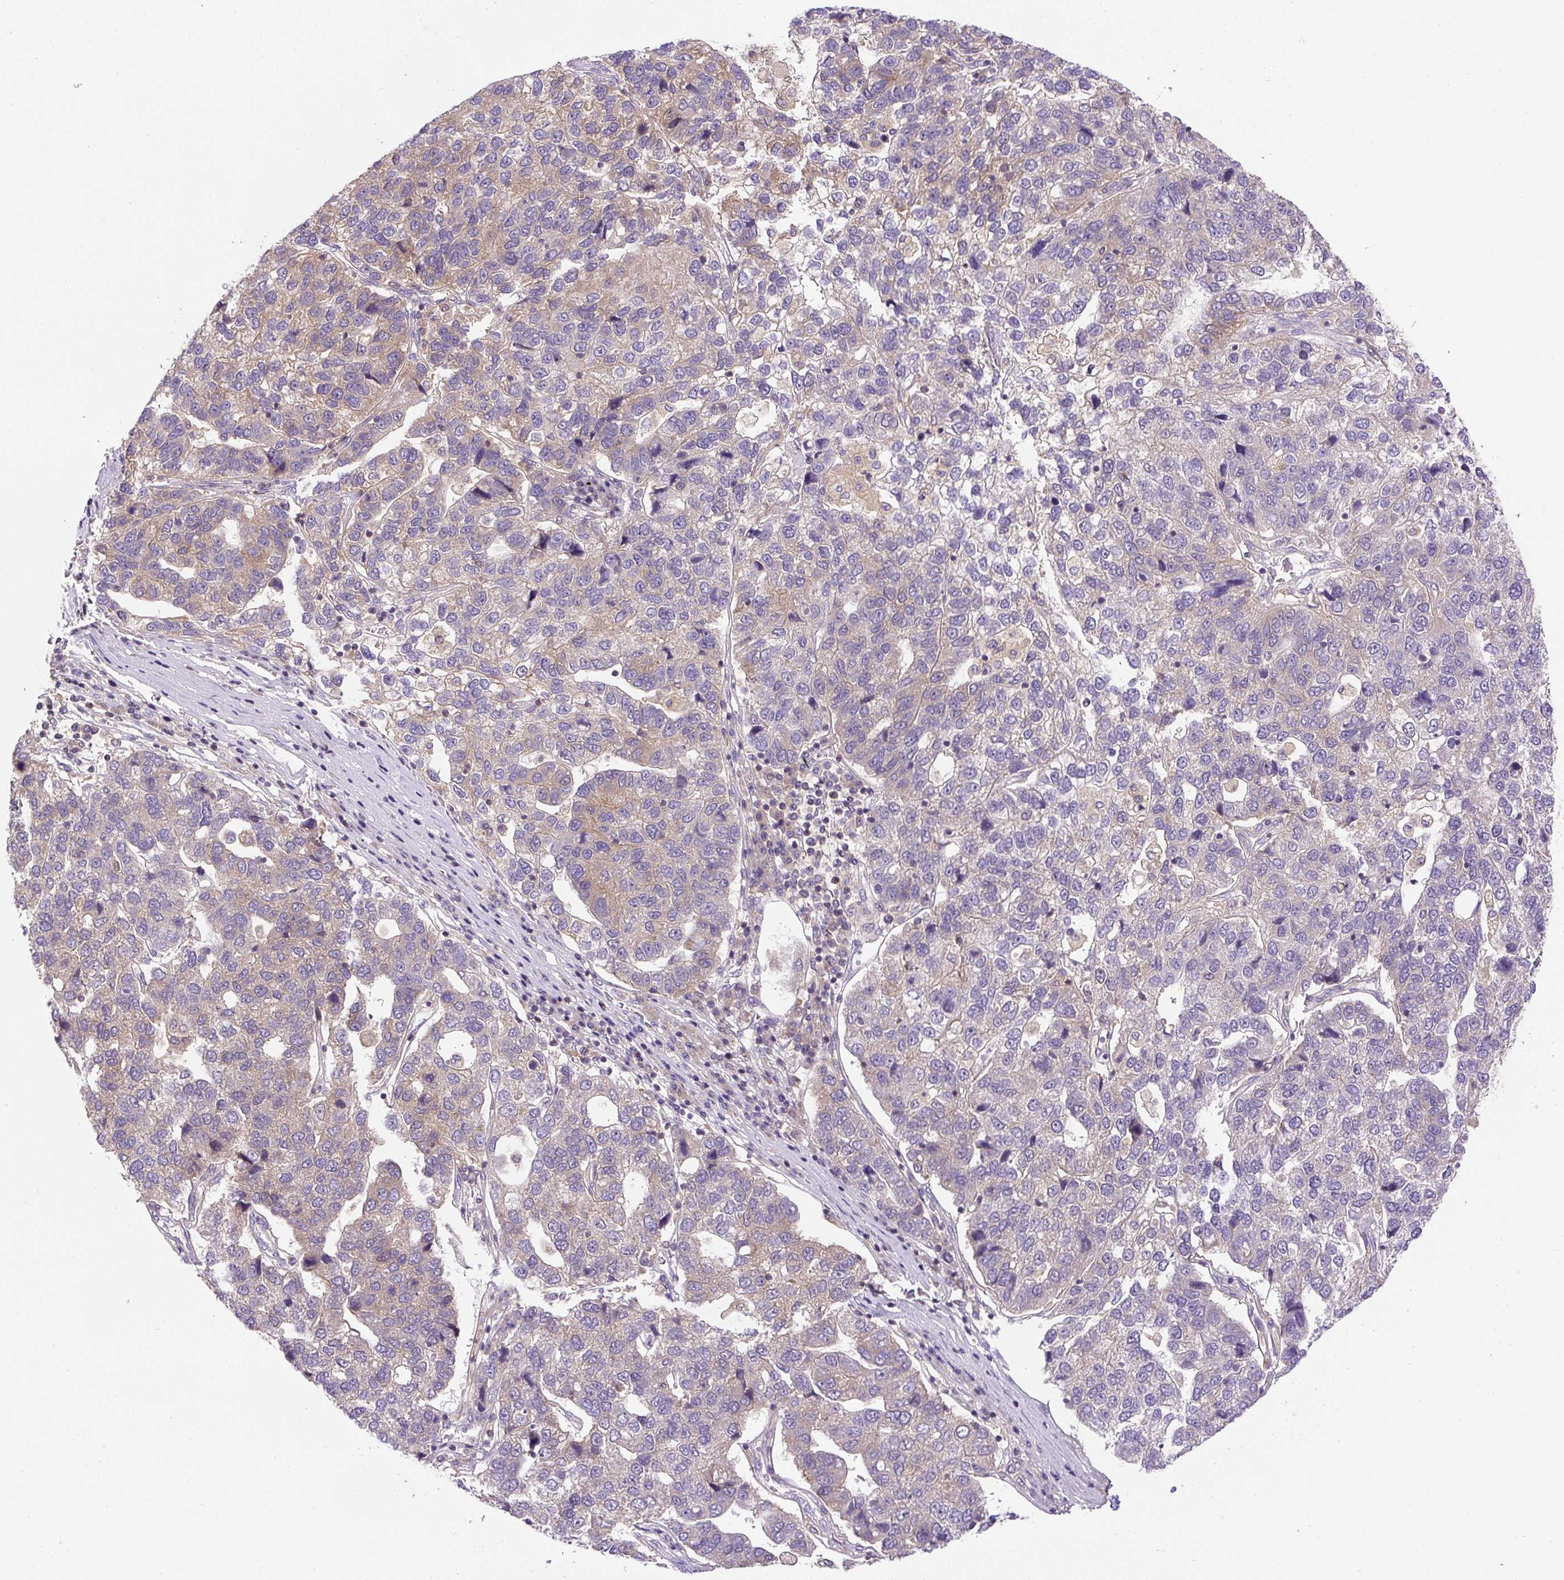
{"staining": {"intensity": "weak", "quantity": "<25%", "location": "cytoplasmic/membranous"}, "tissue": "pancreatic cancer", "cell_type": "Tumor cells", "image_type": "cancer", "snomed": [{"axis": "morphology", "description": "Adenocarcinoma, NOS"}, {"axis": "topography", "description": "Pancreas"}], "caption": "Immunohistochemistry image of neoplastic tissue: human pancreatic cancer (adenocarcinoma) stained with DAB (3,3'-diaminobenzidine) demonstrates no significant protein positivity in tumor cells.", "gene": "CCDC28A", "patient": {"sex": "female", "age": 61}}